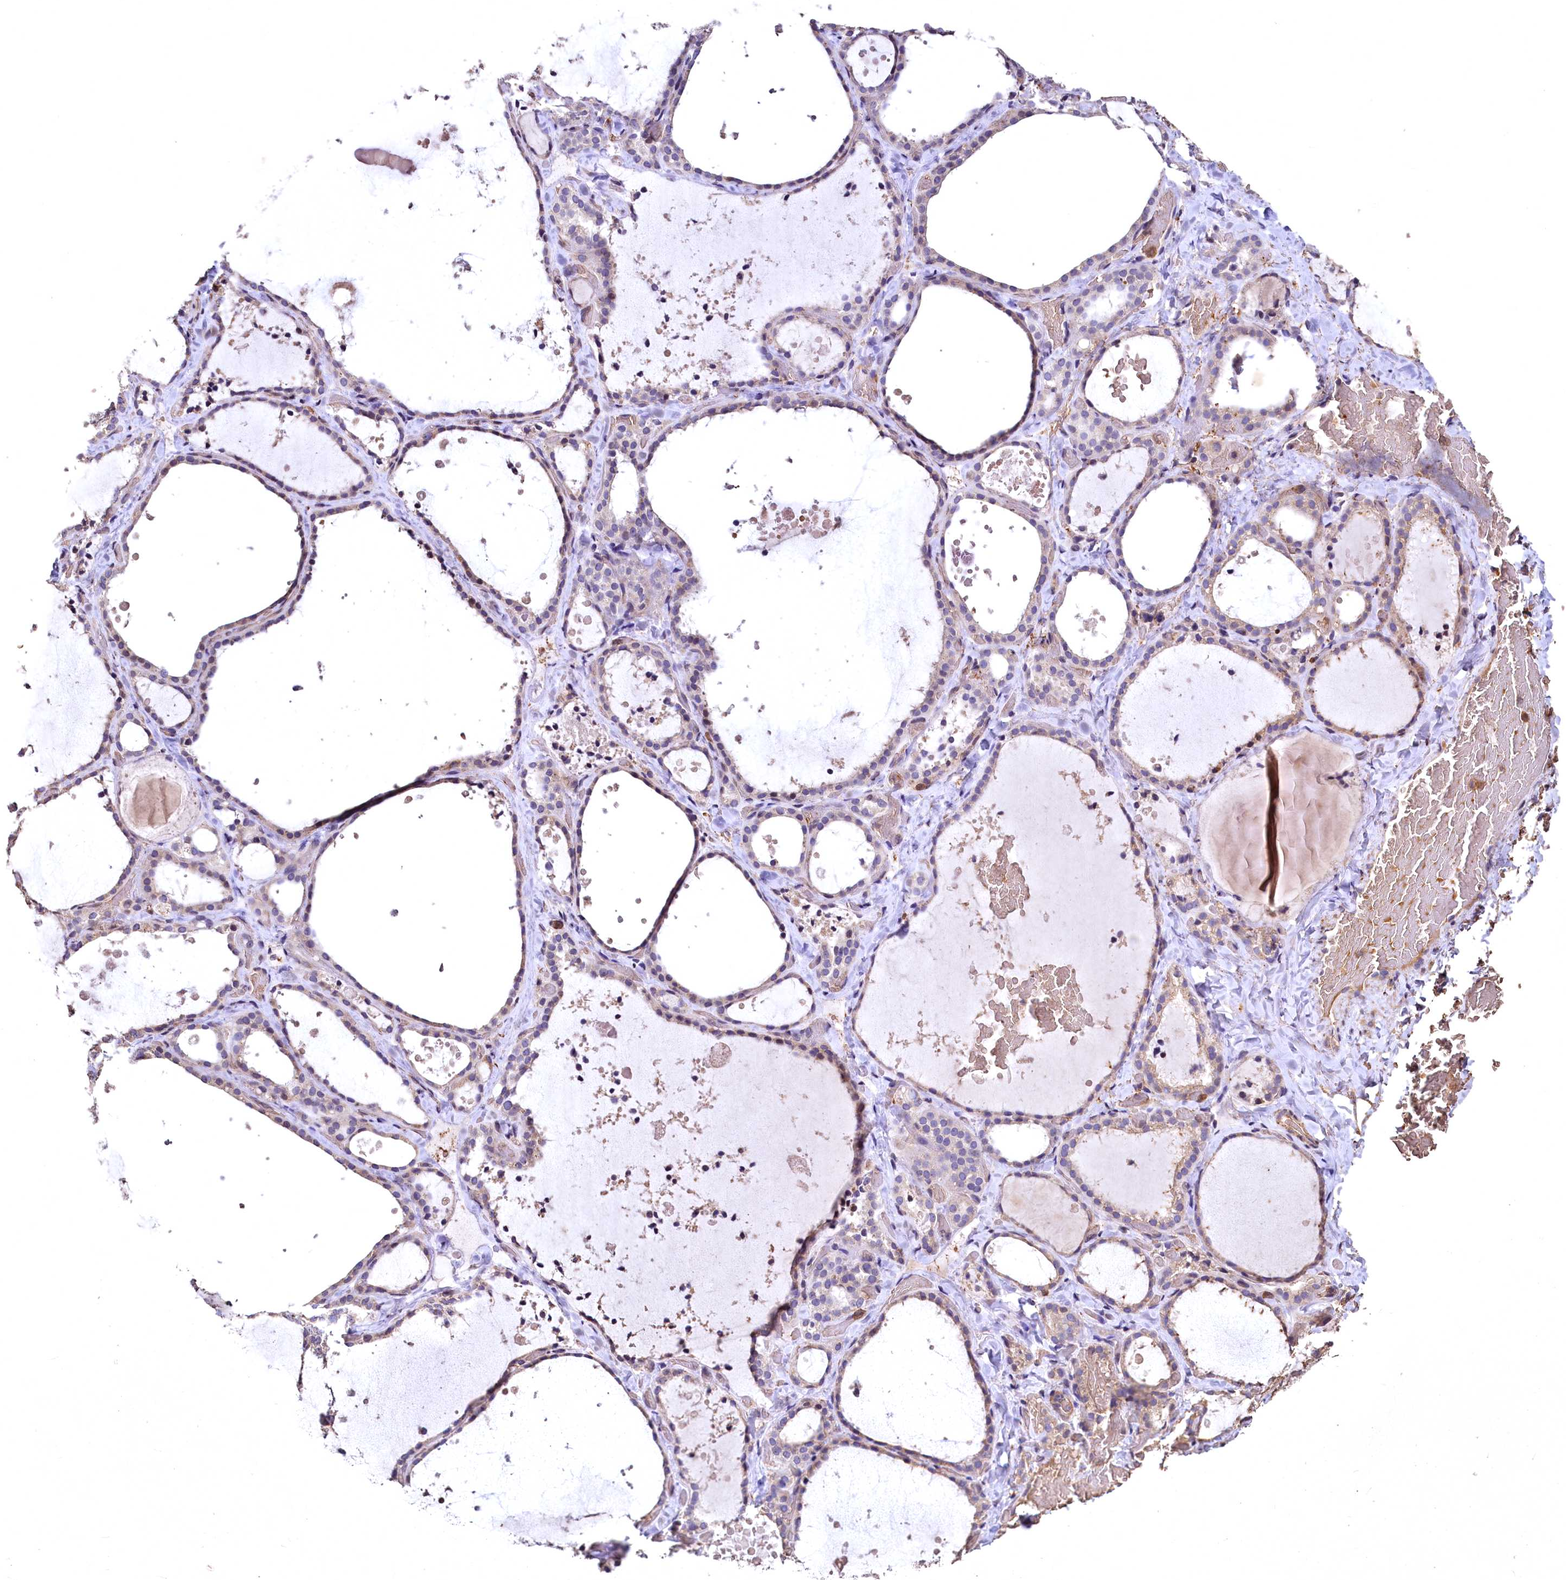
{"staining": {"intensity": "weak", "quantity": "<25%", "location": "cytoplasmic/membranous"}, "tissue": "thyroid gland", "cell_type": "Glandular cells", "image_type": "normal", "snomed": [{"axis": "morphology", "description": "Normal tissue, NOS"}, {"axis": "topography", "description": "Thyroid gland"}], "caption": "A high-resolution histopathology image shows IHC staining of normal thyroid gland, which reveals no significant positivity in glandular cells. (DAB (3,3'-diaminobenzidine) IHC, high magnification).", "gene": "SPTA1", "patient": {"sex": "female", "age": 44}}